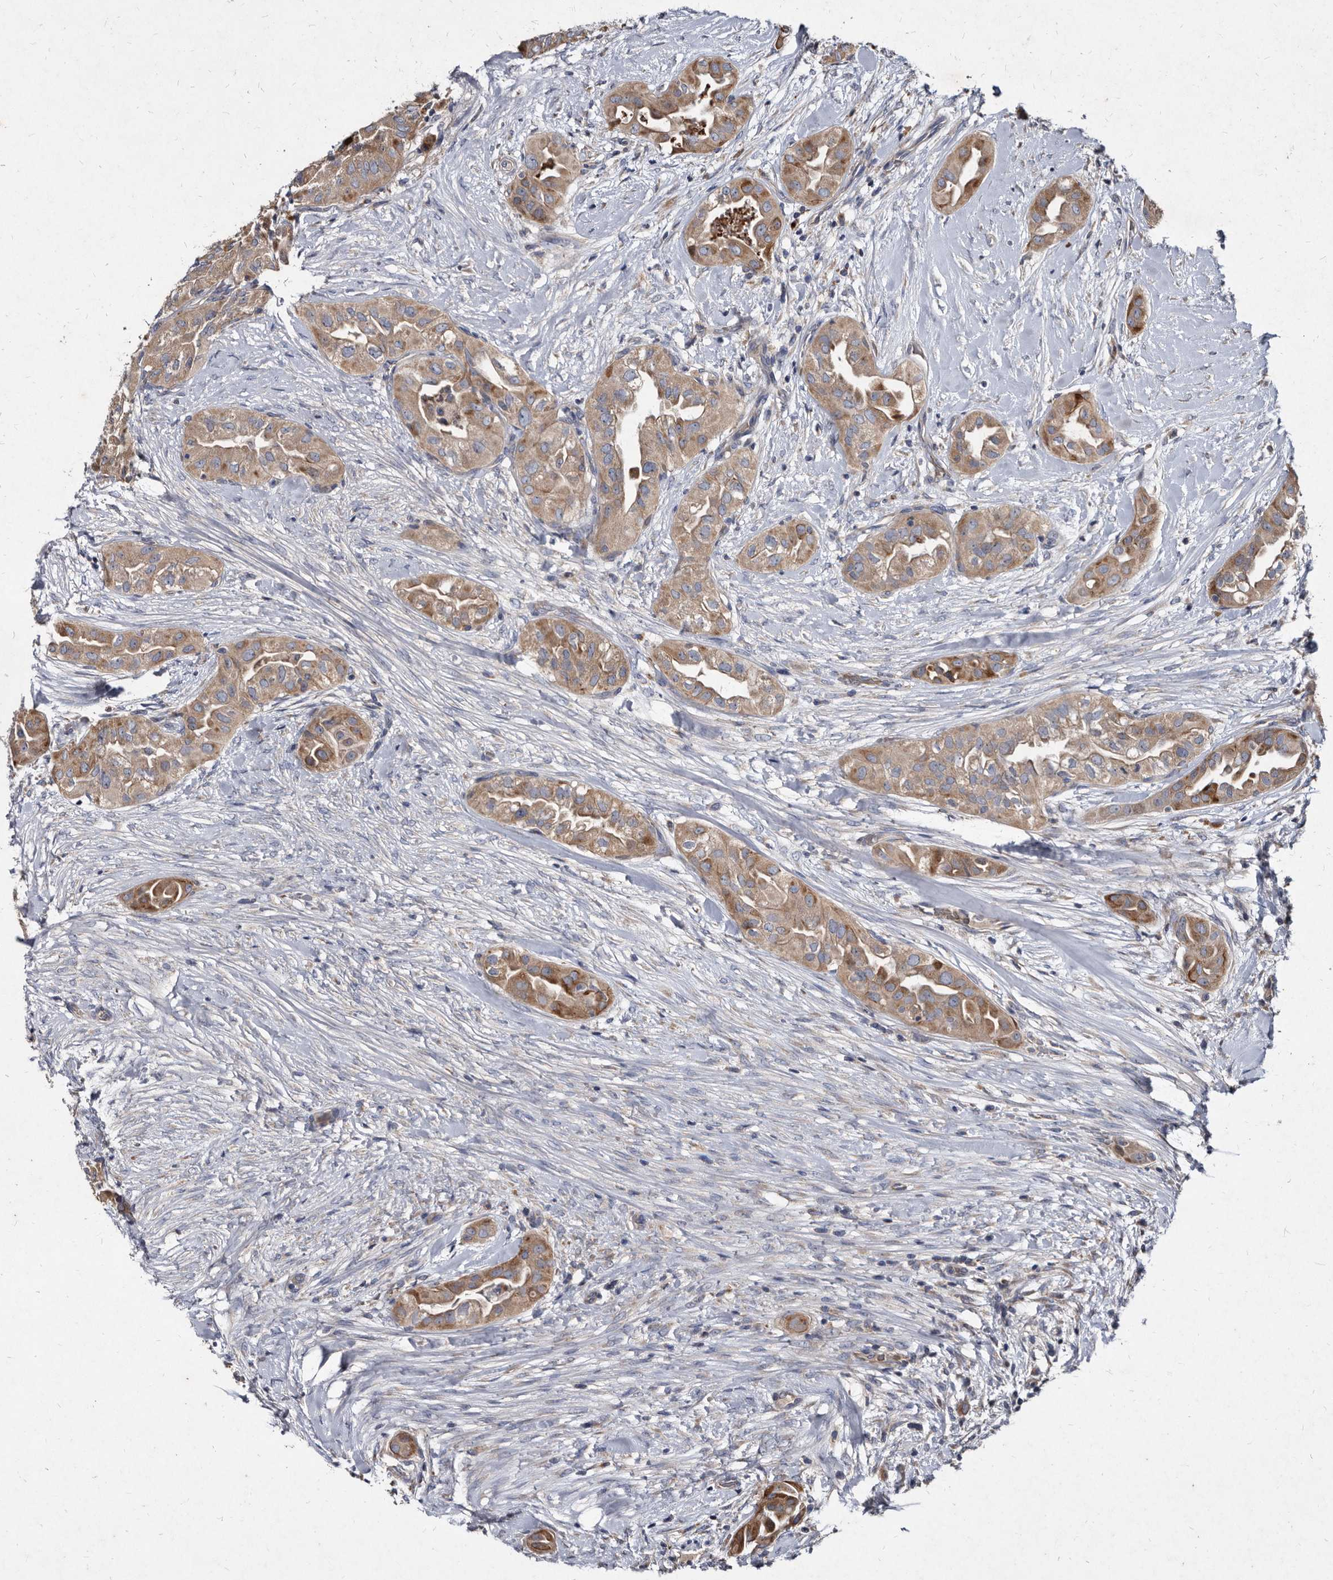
{"staining": {"intensity": "moderate", "quantity": ">75%", "location": "cytoplasmic/membranous"}, "tissue": "thyroid cancer", "cell_type": "Tumor cells", "image_type": "cancer", "snomed": [{"axis": "morphology", "description": "Papillary adenocarcinoma, NOS"}, {"axis": "topography", "description": "Thyroid gland"}], "caption": "Immunohistochemistry histopathology image of thyroid papillary adenocarcinoma stained for a protein (brown), which exhibits medium levels of moderate cytoplasmic/membranous staining in about >75% of tumor cells.", "gene": "YPEL3", "patient": {"sex": "female", "age": 59}}